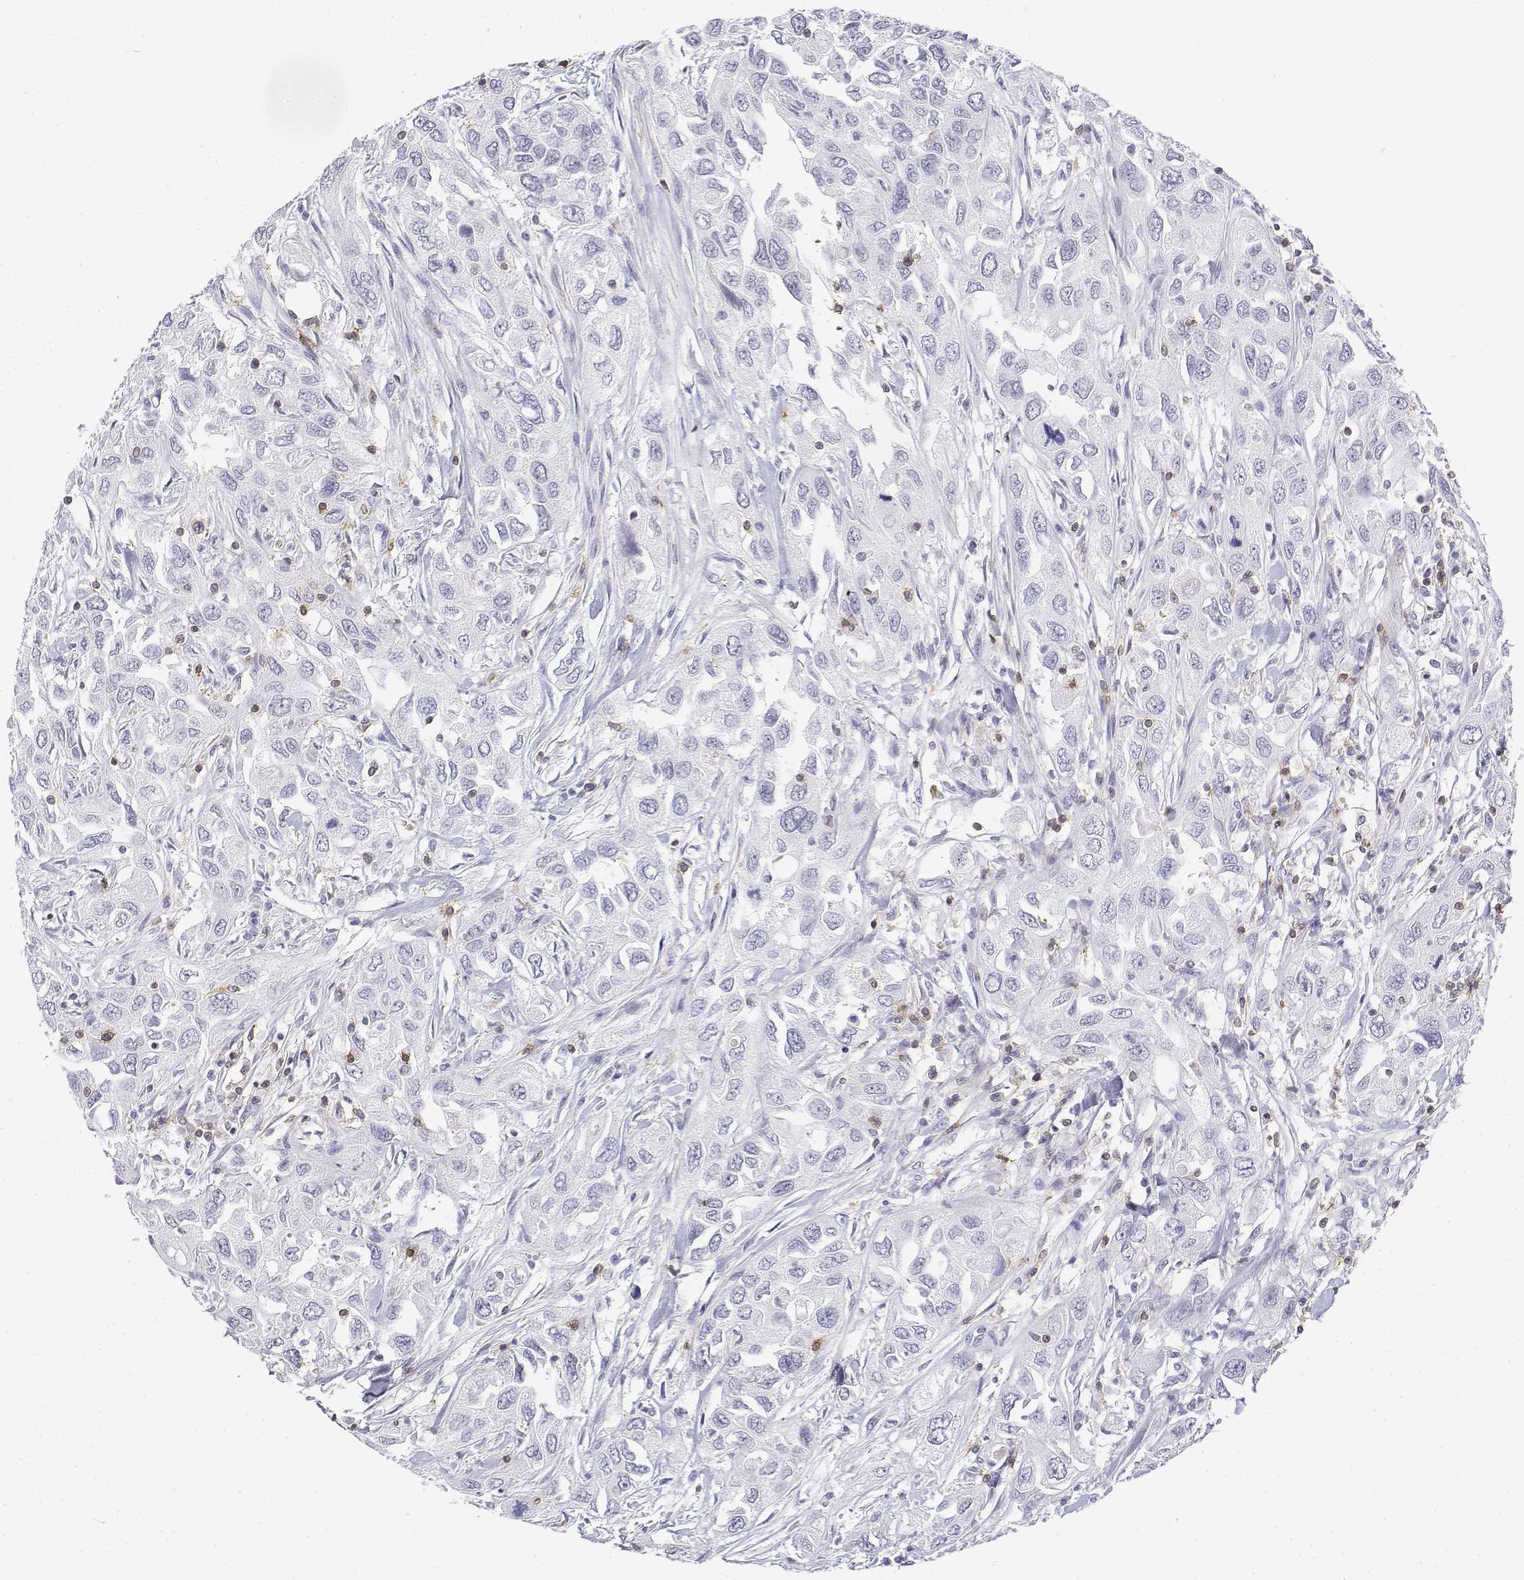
{"staining": {"intensity": "negative", "quantity": "none", "location": "none"}, "tissue": "urothelial cancer", "cell_type": "Tumor cells", "image_type": "cancer", "snomed": [{"axis": "morphology", "description": "Urothelial carcinoma, High grade"}, {"axis": "topography", "description": "Urinary bladder"}], "caption": "An image of urothelial cancer stained for a protein demonstrates no brown staining in tumor cells.", "gene": "CD3E", "patient": {"sex": "male", "age": 76}}